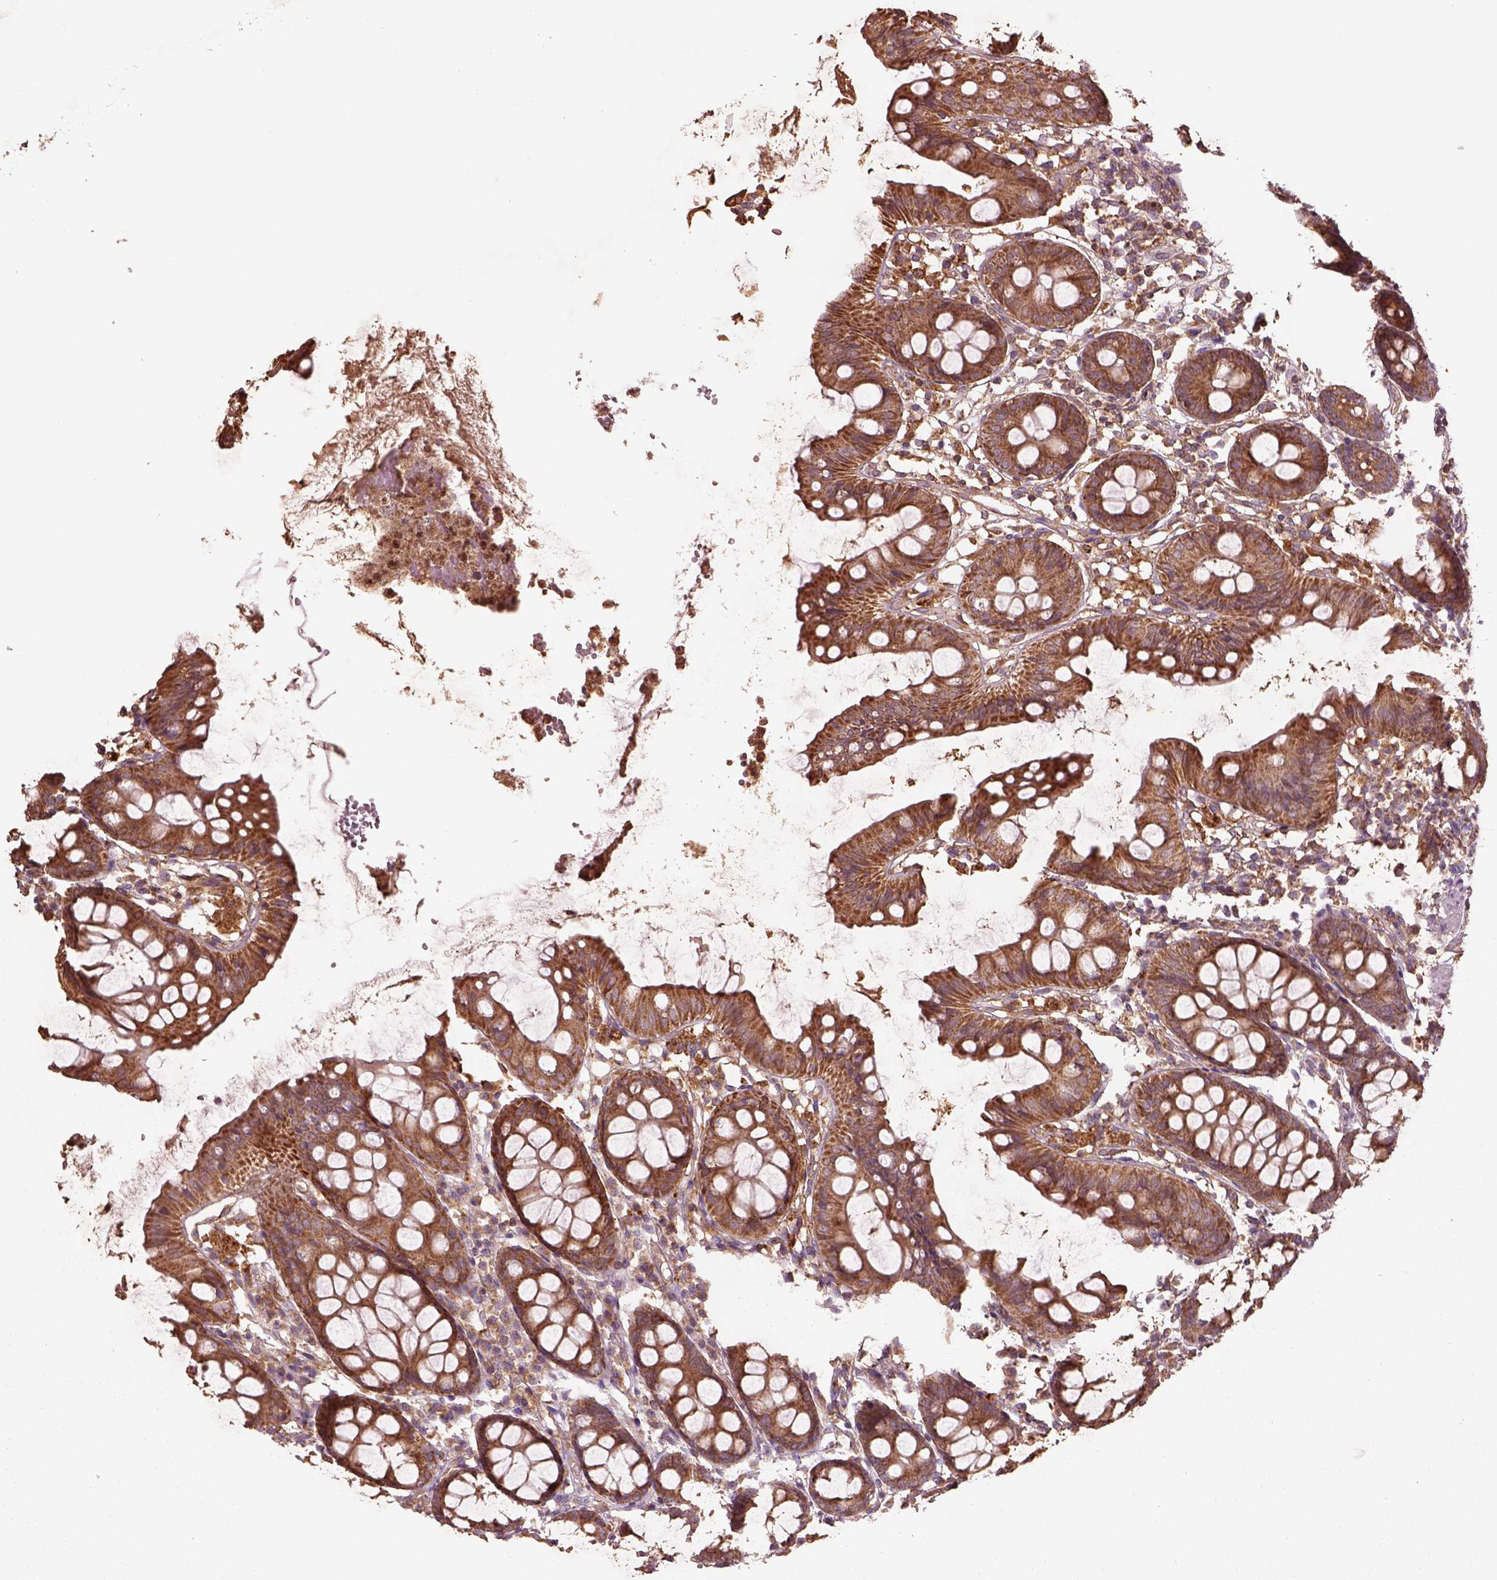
{"staining": {"intensity": "weak", "quantity": ">75%", "location": "cytoplasmic/membranous"}, "tissue": "colon", "cell_type": "Endothelial cells", "image_type": "normal", "snomed": [{"axis": "morphology", "description": "Normal tissue, NOS"}, {"axis": "topography", "description": "Colon"}], "caption": "Immunohistochemistry (IHC) micrograph of benign colon stained for a protein (brown), which demonstrates low levels of weak cytoplasmic/membranous staining in about >75% of endothelial cells.", "gene": "TRADD", "patient": {"sex": "female", "age": 84}}